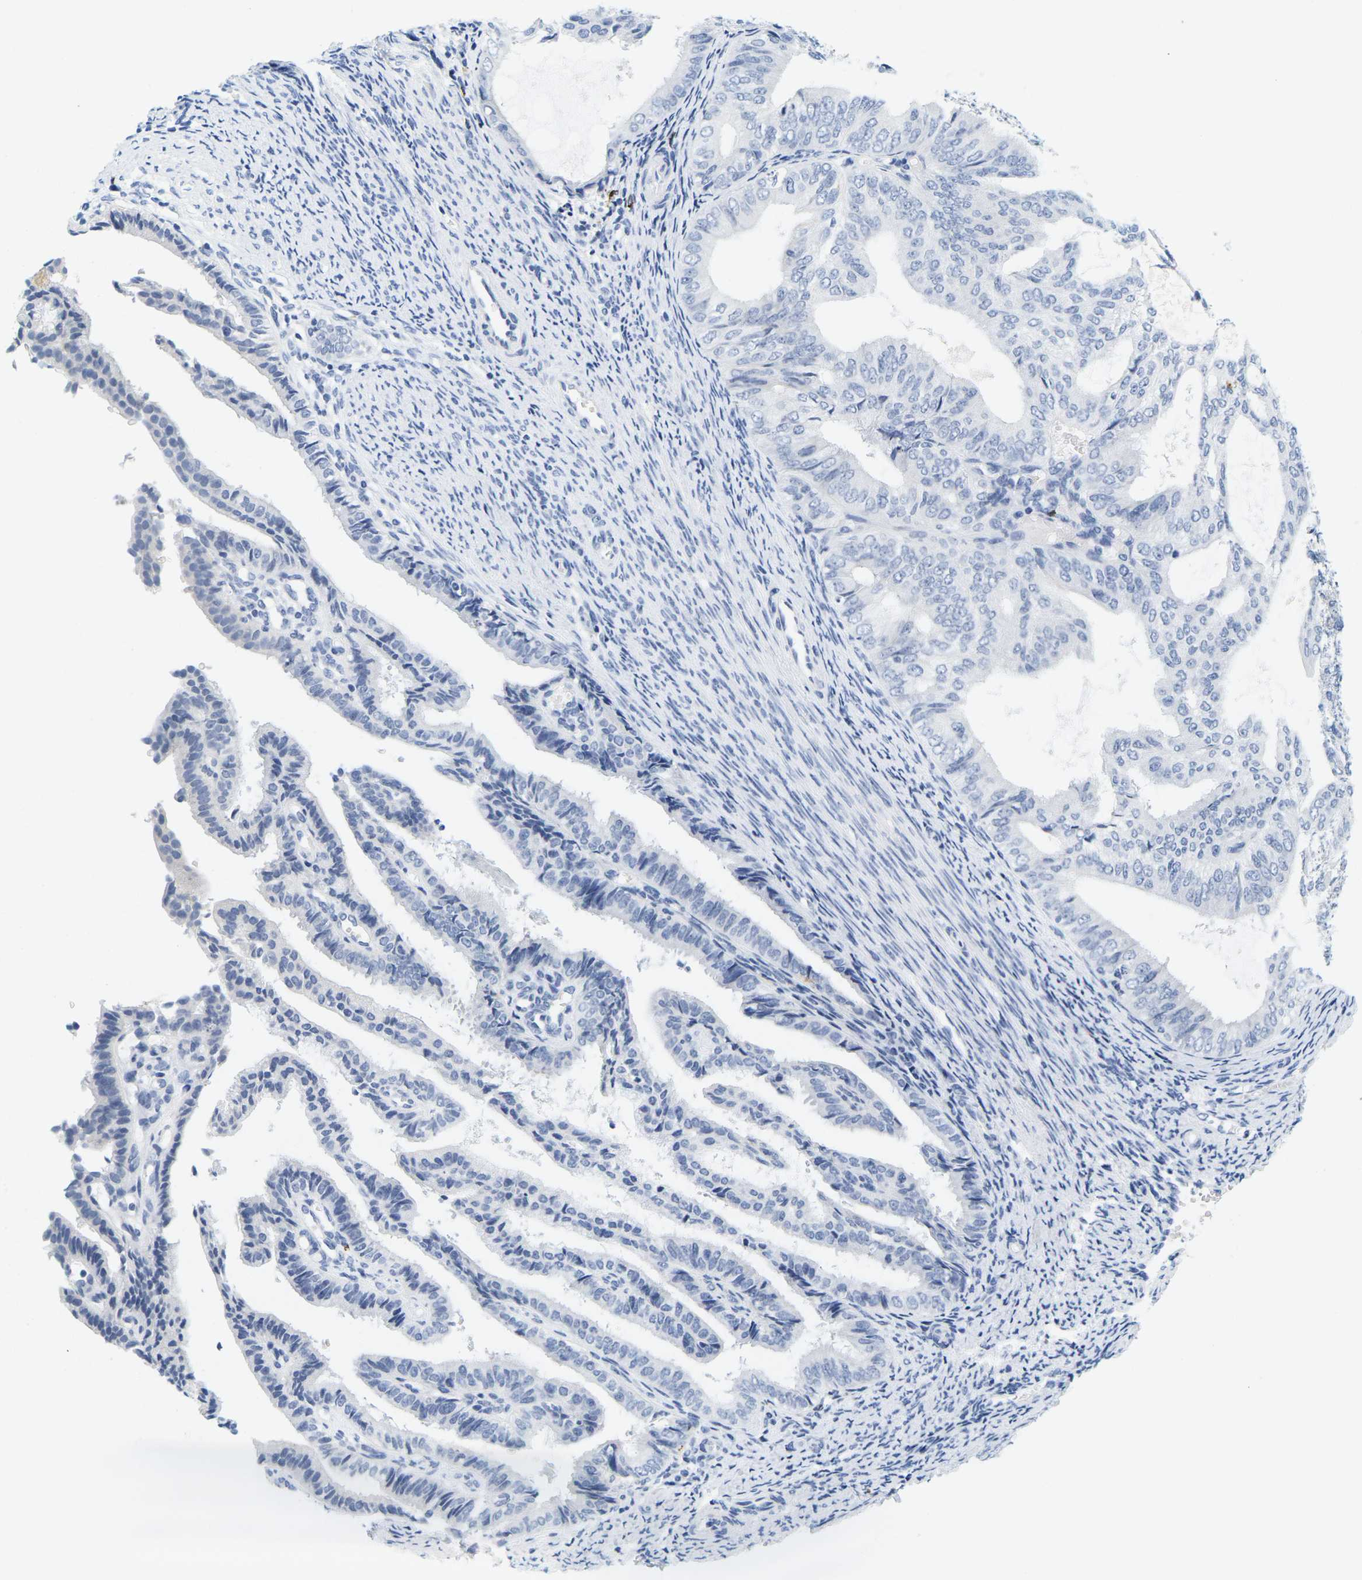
{"staining": {"intensity": "negative", "quantity": "none", "location": "none"}, "tissue": "endometrial cancer", "cell_type": "Tumor cells", "image_type": "cancer", "snomed": [{"axis": "morphology", "description": "Adenocarcinoma, NOS"}, {"axis": "topography", "description": "Endometrium"}], "caption": "Tumor cells show no significant protein staining in endometrial adenocarcinoma. Nuclei are stained in blue.", "gene": "HLA-DOB", "patient": {"sex": "female", "age": 58}}